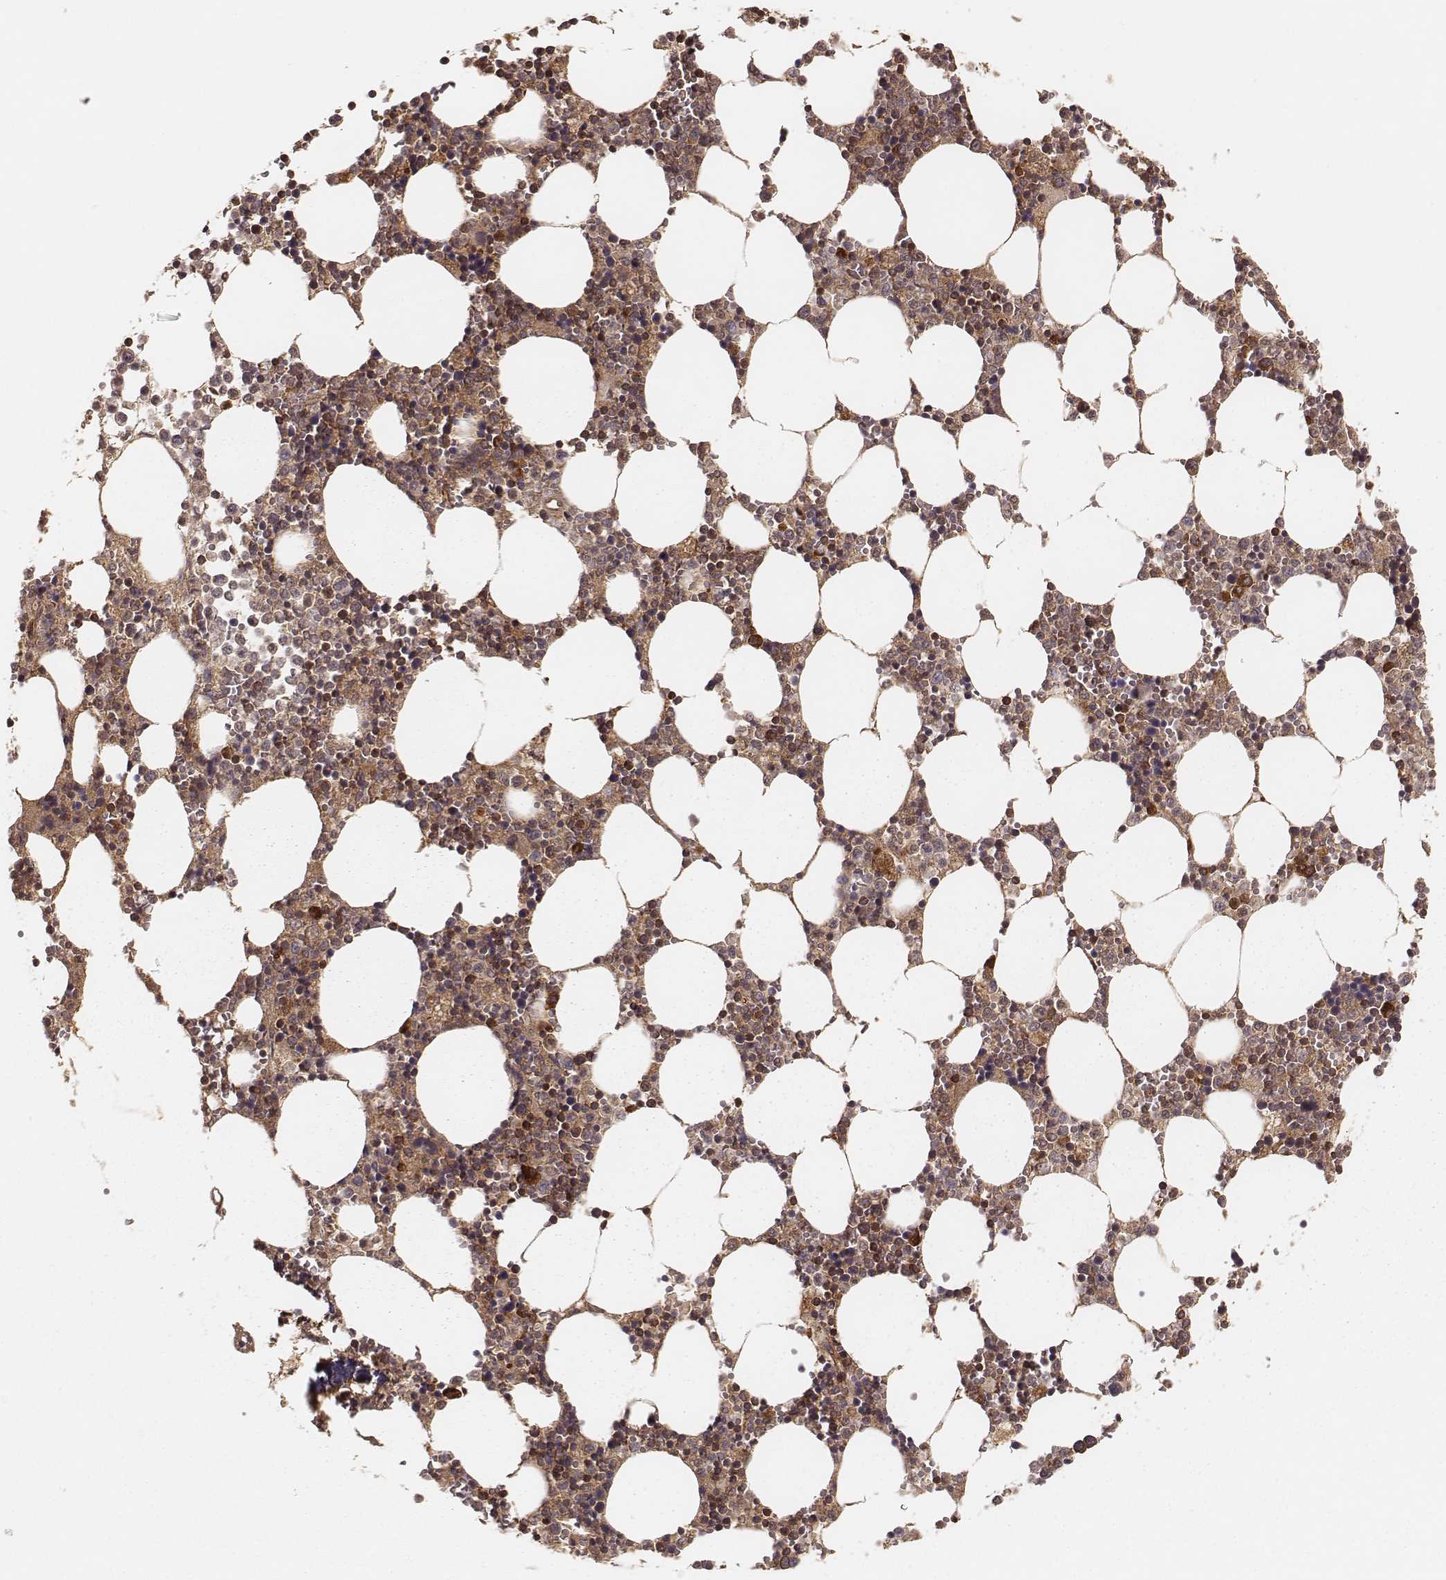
{"staining": {"intensity": "strong", "quantity": ">75%", "location": "cytoplasmic/membranous"}, "tissue": "bone marrow", "cell_type": "Hematopoietic cells", "image_type": "normal", "snomed": [{"axis": "morphology", "description": "Normal tissue, NOS"}, {"axis": "topography", "description": "Bone marrow"}], "caption": "Immunohistochemical staining of unremarkable bone marrow displays strong cytoplasmic/membranous protein staining in about >75% of hematopoietic cells. Using DAB (brown) and hematoxylin (blue) stains, captured at high magnification using brightfield microscopy.", "gene": "CARS1", "patient": {"sex": "female", "age": 64}}